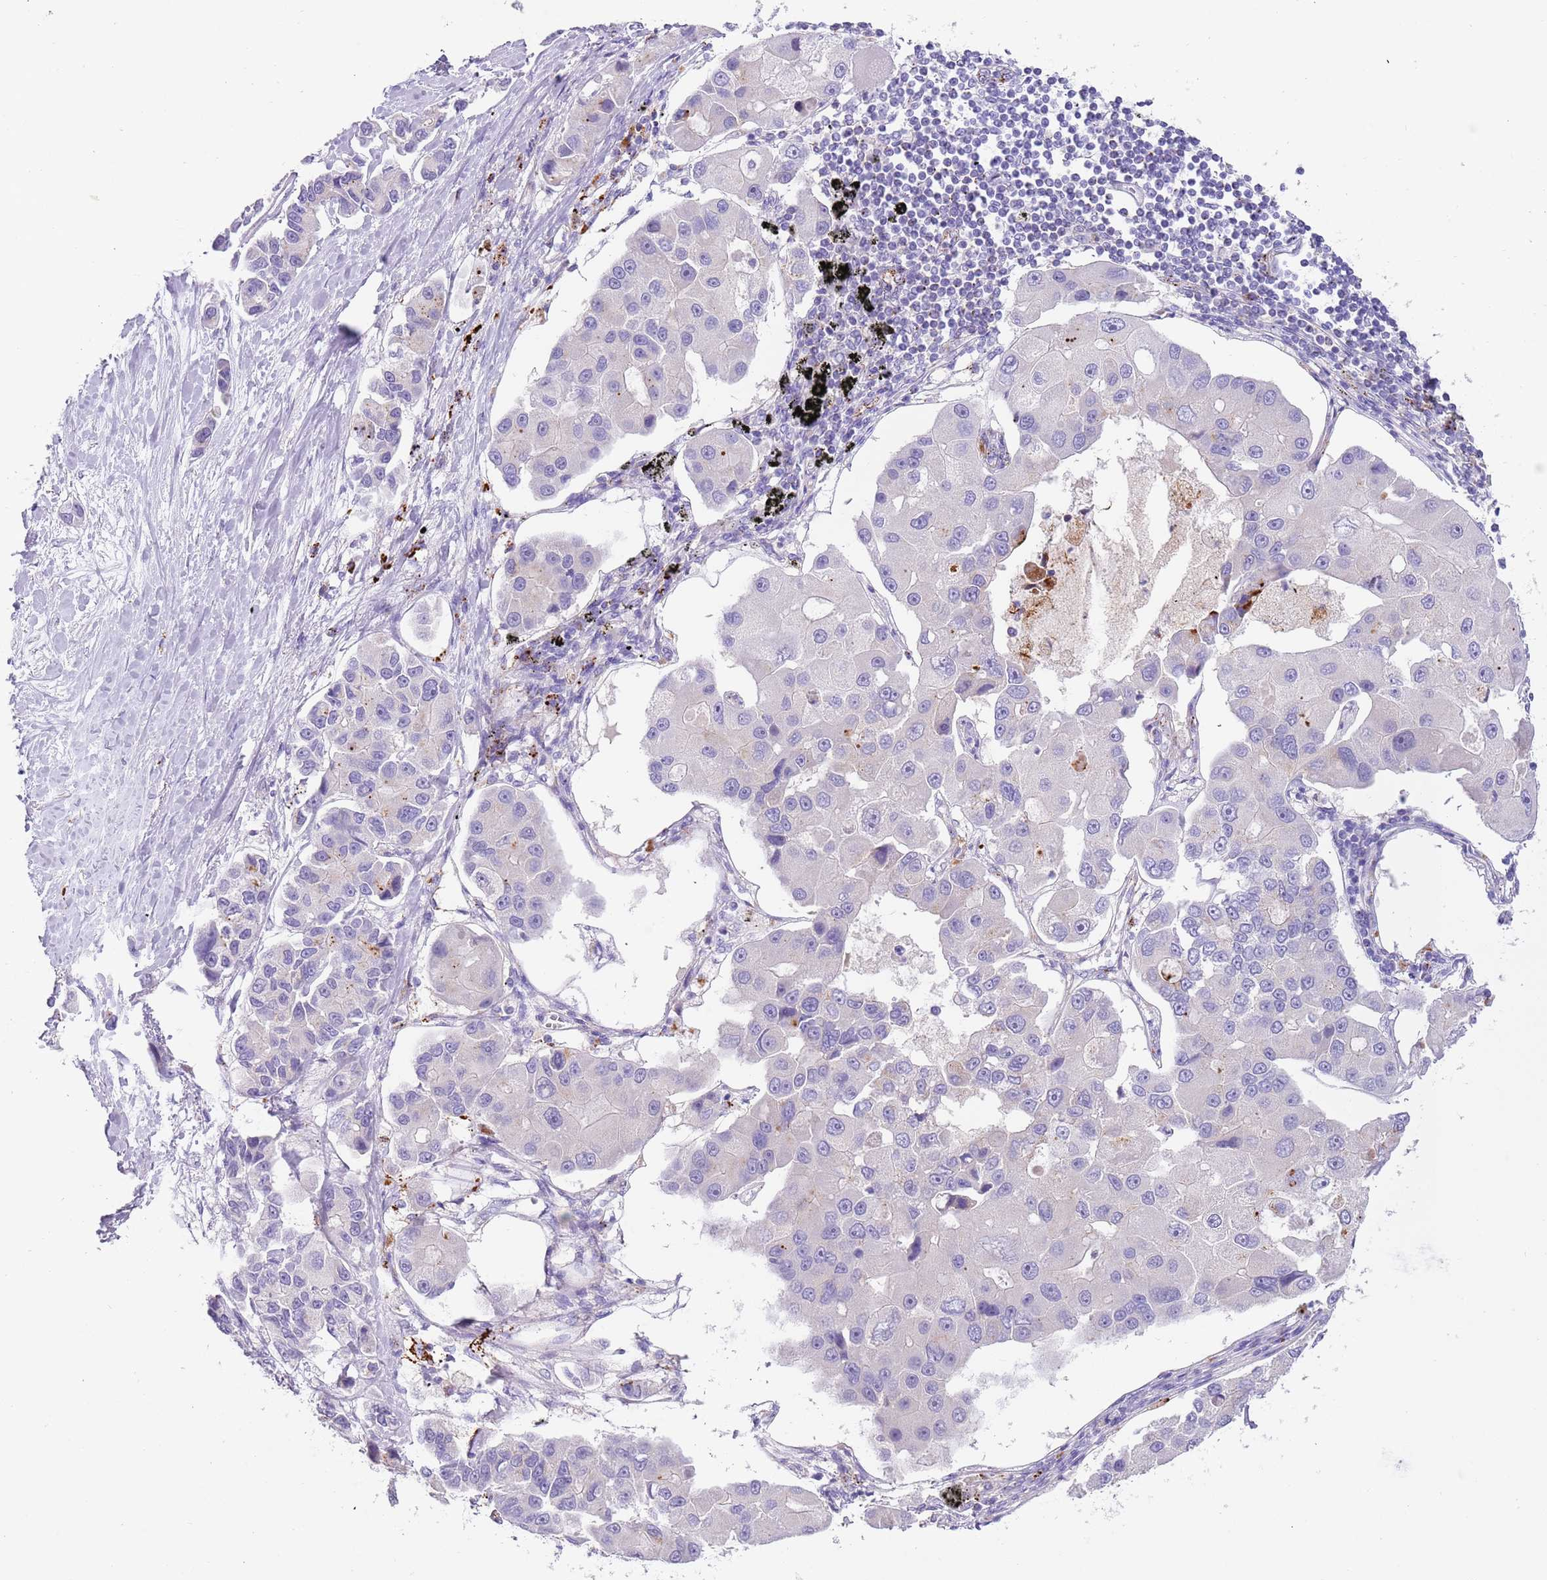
{"staining": {"intensity": "negative", "quantity": "none", "location": "none"}, "tissue": "lung cancer", "cell_type": "Tumor cells", "image_type": "cancer", "snomed": [{"axis": "morphology", "description": "Adenocarcinoma, NOS"}, {"axis": "topography", "description": "Lung"}], "caption": "Lung cancer (adenocarcinoma) stained for a protein using immunohistochemistry displays no positivity tumor cells.", "gene": "LRRN3", "patient": {"sex": "female", "age": 54}}